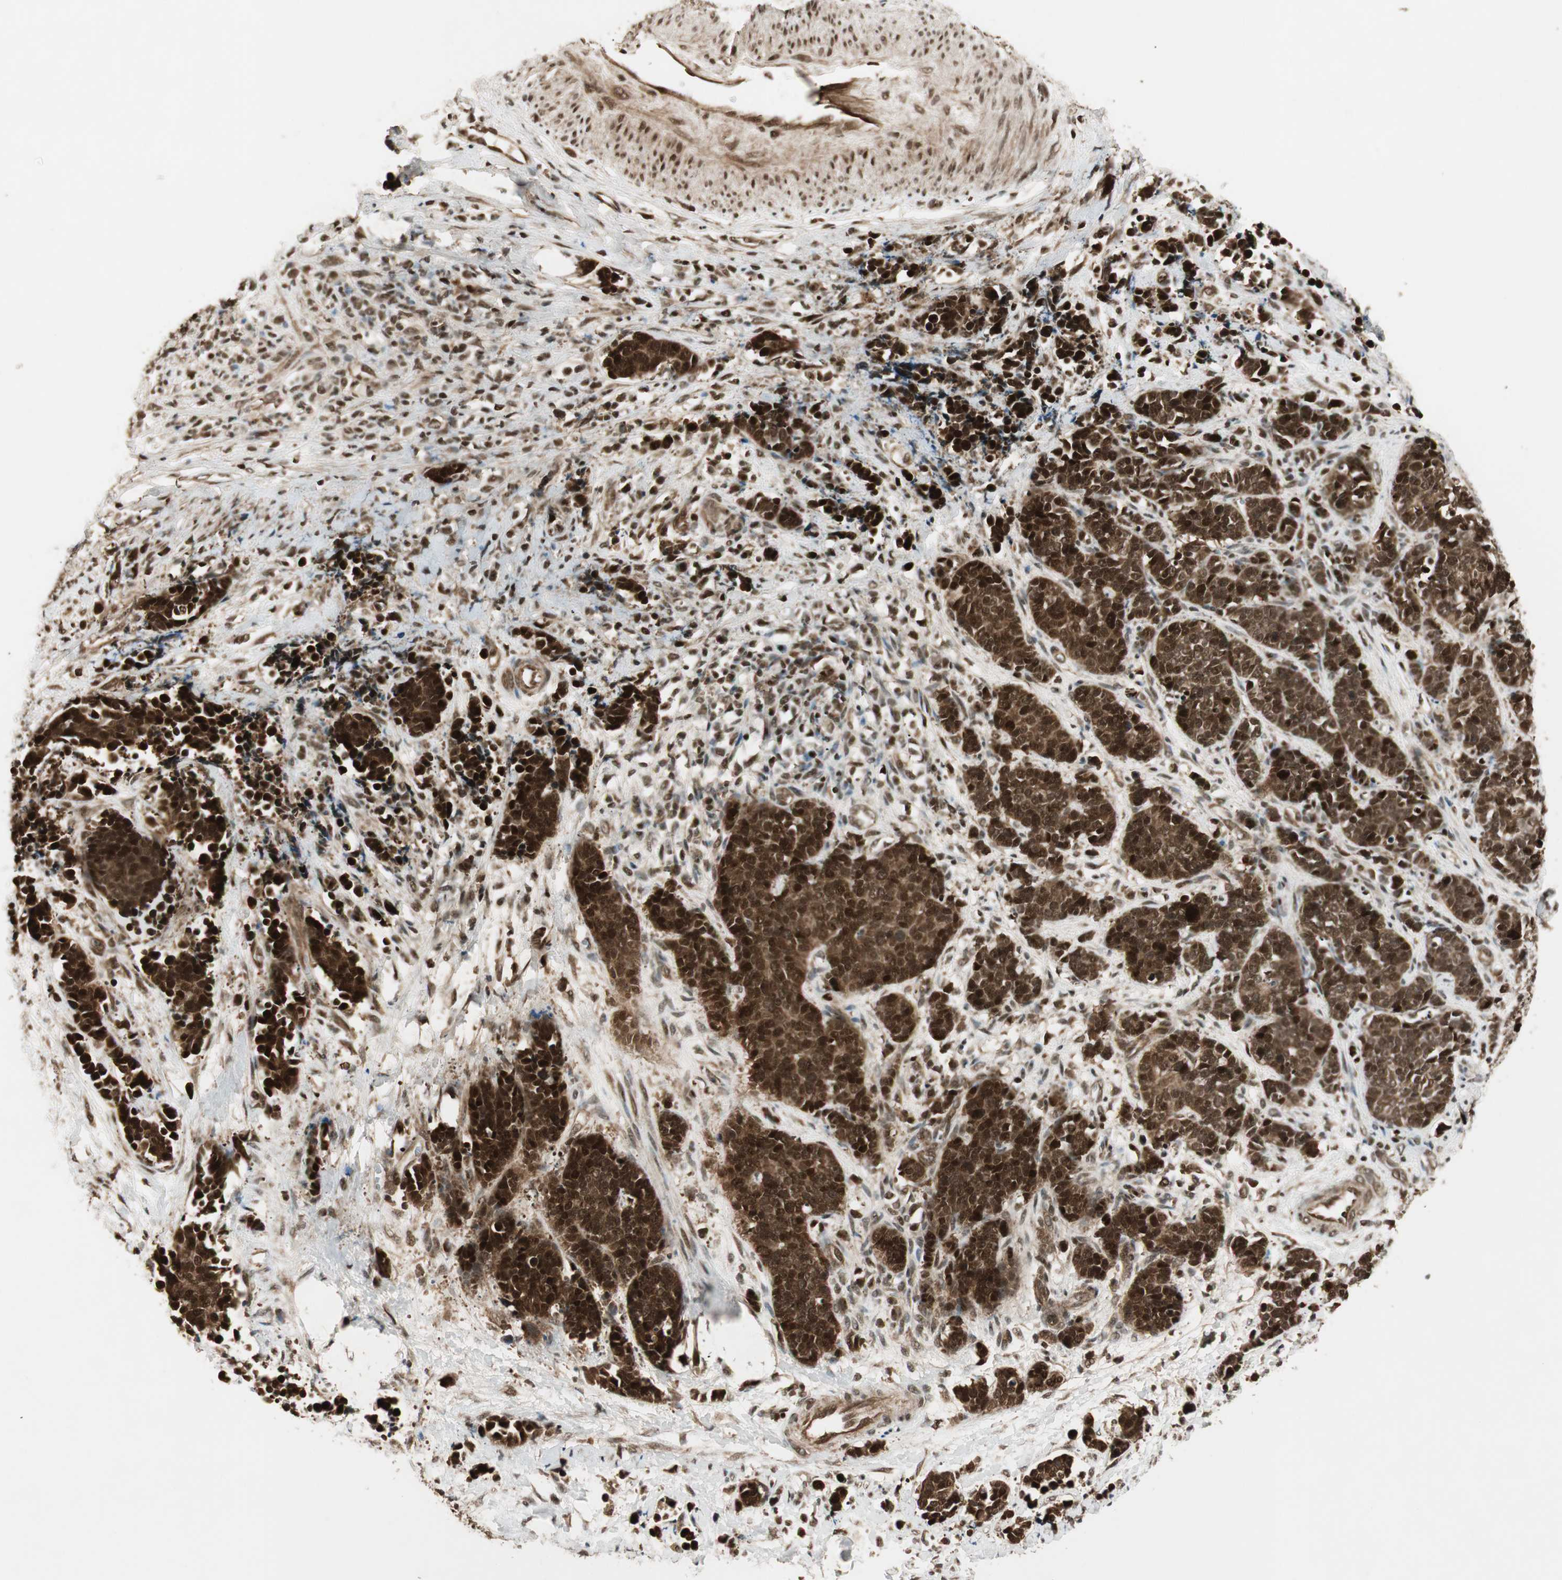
{"staining": {"intensity": "strong", "quantity": ">75%", "location": "cytoplasmic/membranous,nuclear"}, "tissue": "cervical cancer", "cell_type": "Tumor cells", "image_type": "cancer", "snomed": [{"axis": "morphology", "description": "Squamous cell carcinoma, NOS"}, {"axis": "topography", "description": "Cervix"}], "caption": "Tumor cells show high levels of strong cytoplasmic/membranous and nuclear expression in approximately >75% of cells in squamous cell carcinoma (cervical).", "gene": "RPA3", "patient": {"sex": "female", "age": 35}}